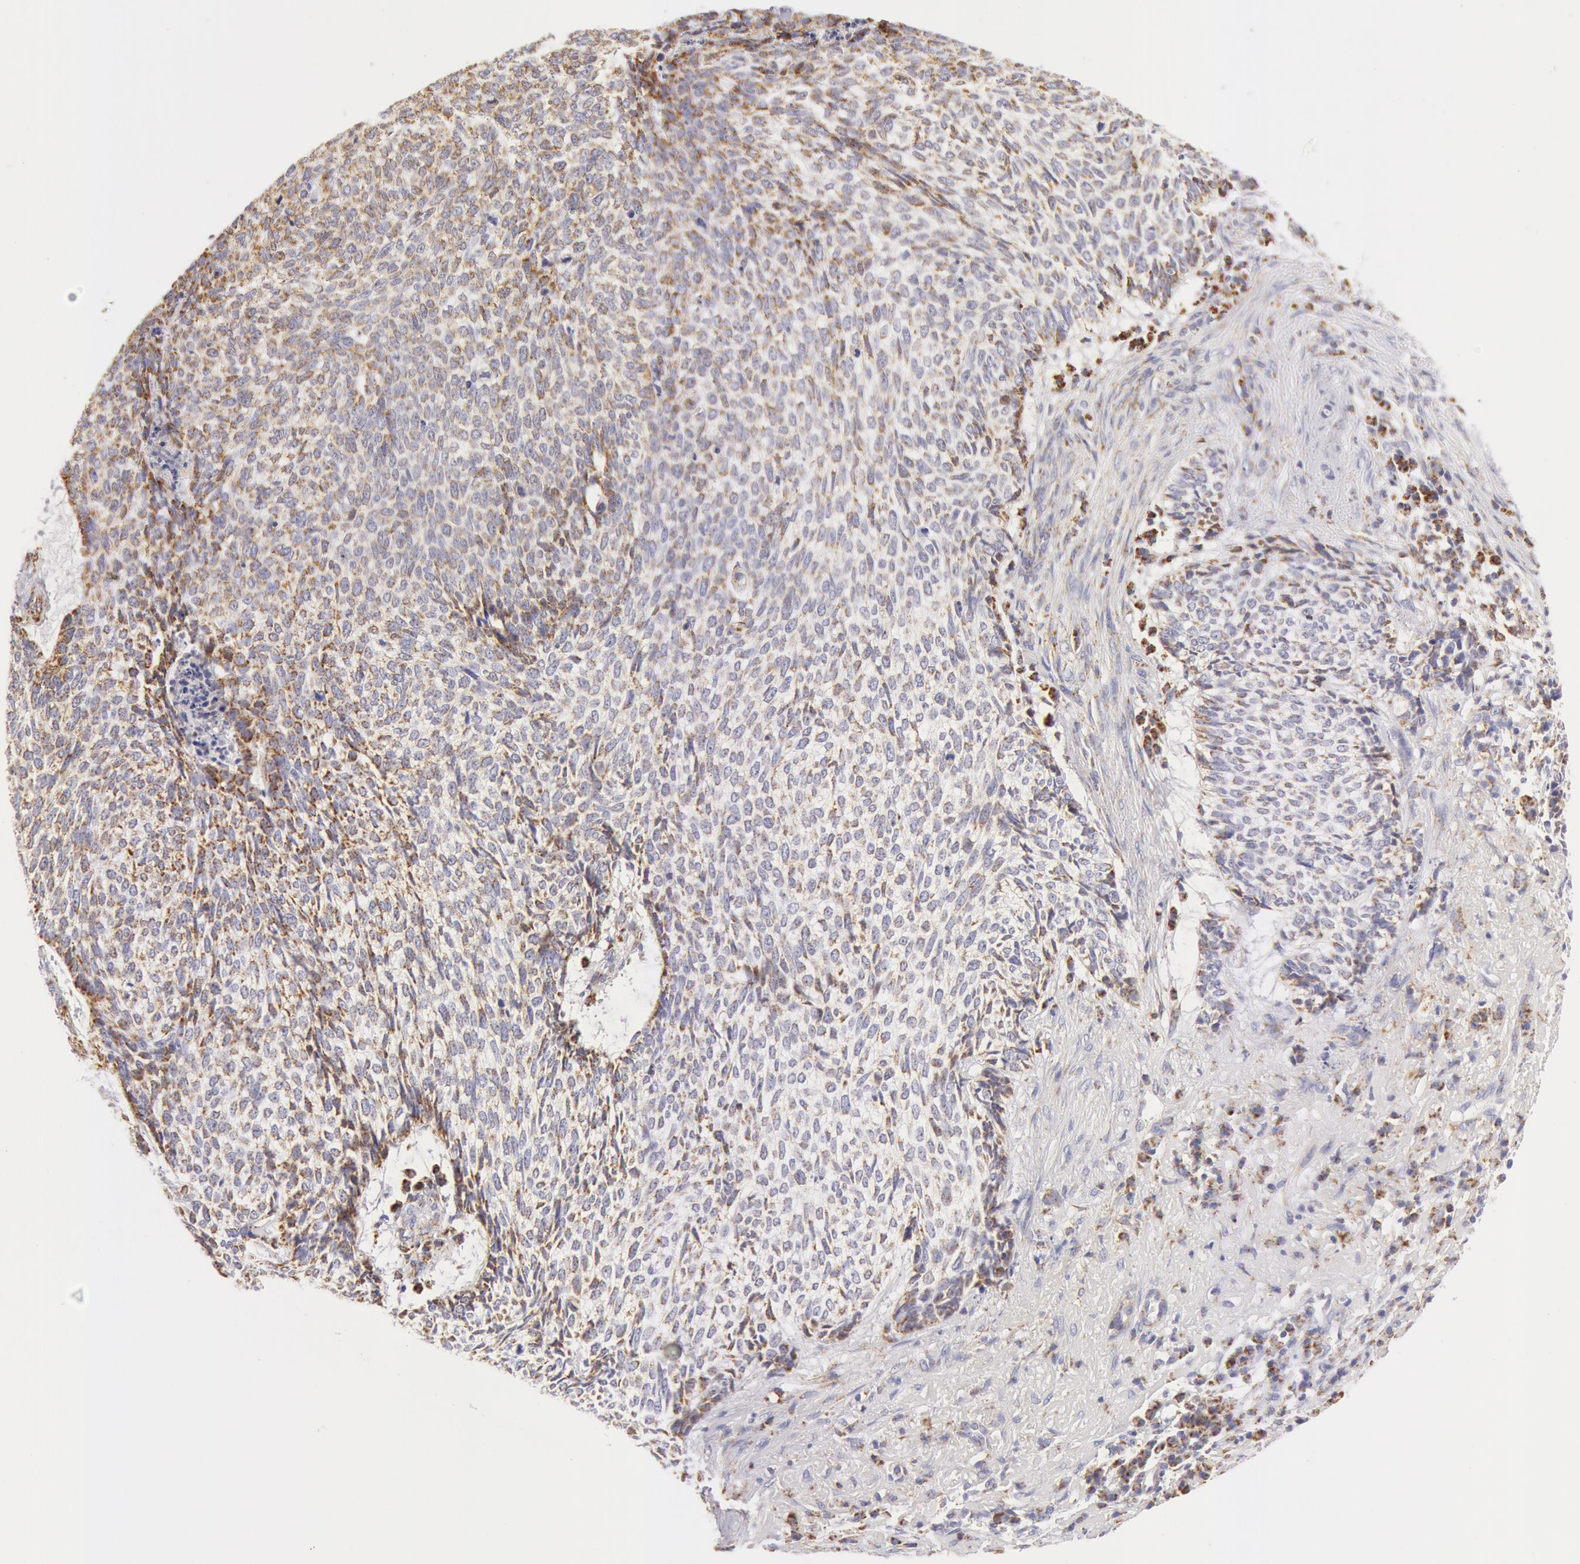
{"staining": {"intensity": "moderate", "quantity": "25%-75%", "location": "cytoplasmic/membranous"}, "tissue": "skin cancer", "cell_type": "Tumor cells", "image_type": "cancer", "snomed": [{"axis": "morphology", "description": "Basal cell carcinoma"}, {"axis": "topography", "description": "Skin"}], "caption": "Immunohistochemical staining of human skin cancer shows medium levels of moderate cytoplasmic/membranous positivity in approximately 25%-75% of tumor cells.", "gene": "ATP5F1B", "patient": {"sex": "female", "age": 89}}